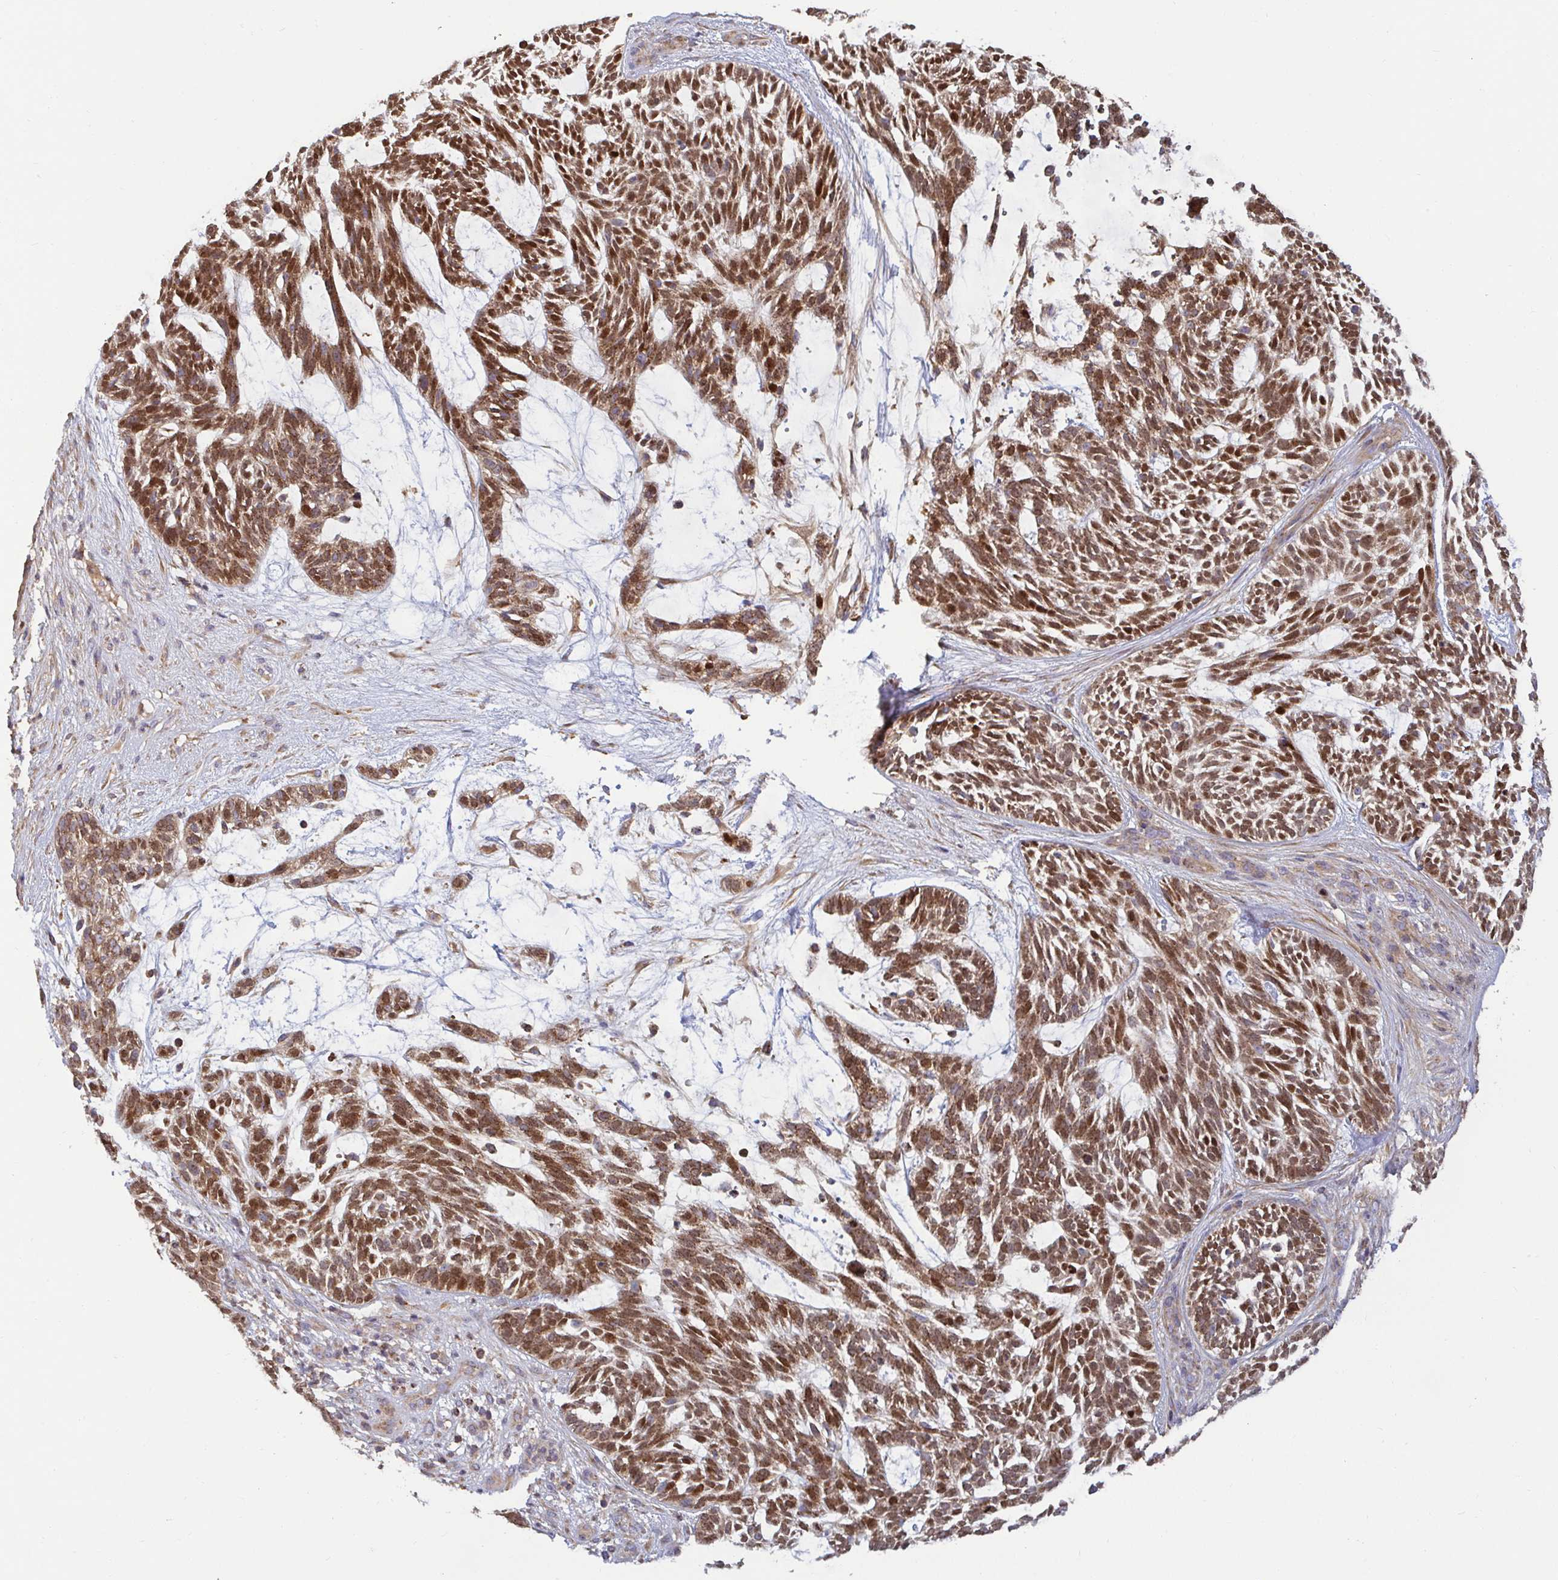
{"staining": {"intensity": "moderate", "quantity": ">75%", "location": "cytoplasmic/membranous,nuclear"}, "tissue": "skin cancer", "cell_type": "Tumor cells", "image_type": "cancer", "snomed": [{"axis": "morphology", "description": "Basal cell carcinoma"}, {"axis": "topography", "description": "Skin"}, {"axis": "topography", "description": "Skin, foot"}], "caption": "IHC micrograph of neoplastic tissue: skin basal cell carcinoma stained using IHC displays medium levels of moderate protein expression localized specifically in the cytoplasmic/membranous and nuclear of tumor cells, appearing as a cytoplasmic/membranous and nuclear brown color.", "gene": "SPRY1", "patient": {"sex": "female", "age": 77}}